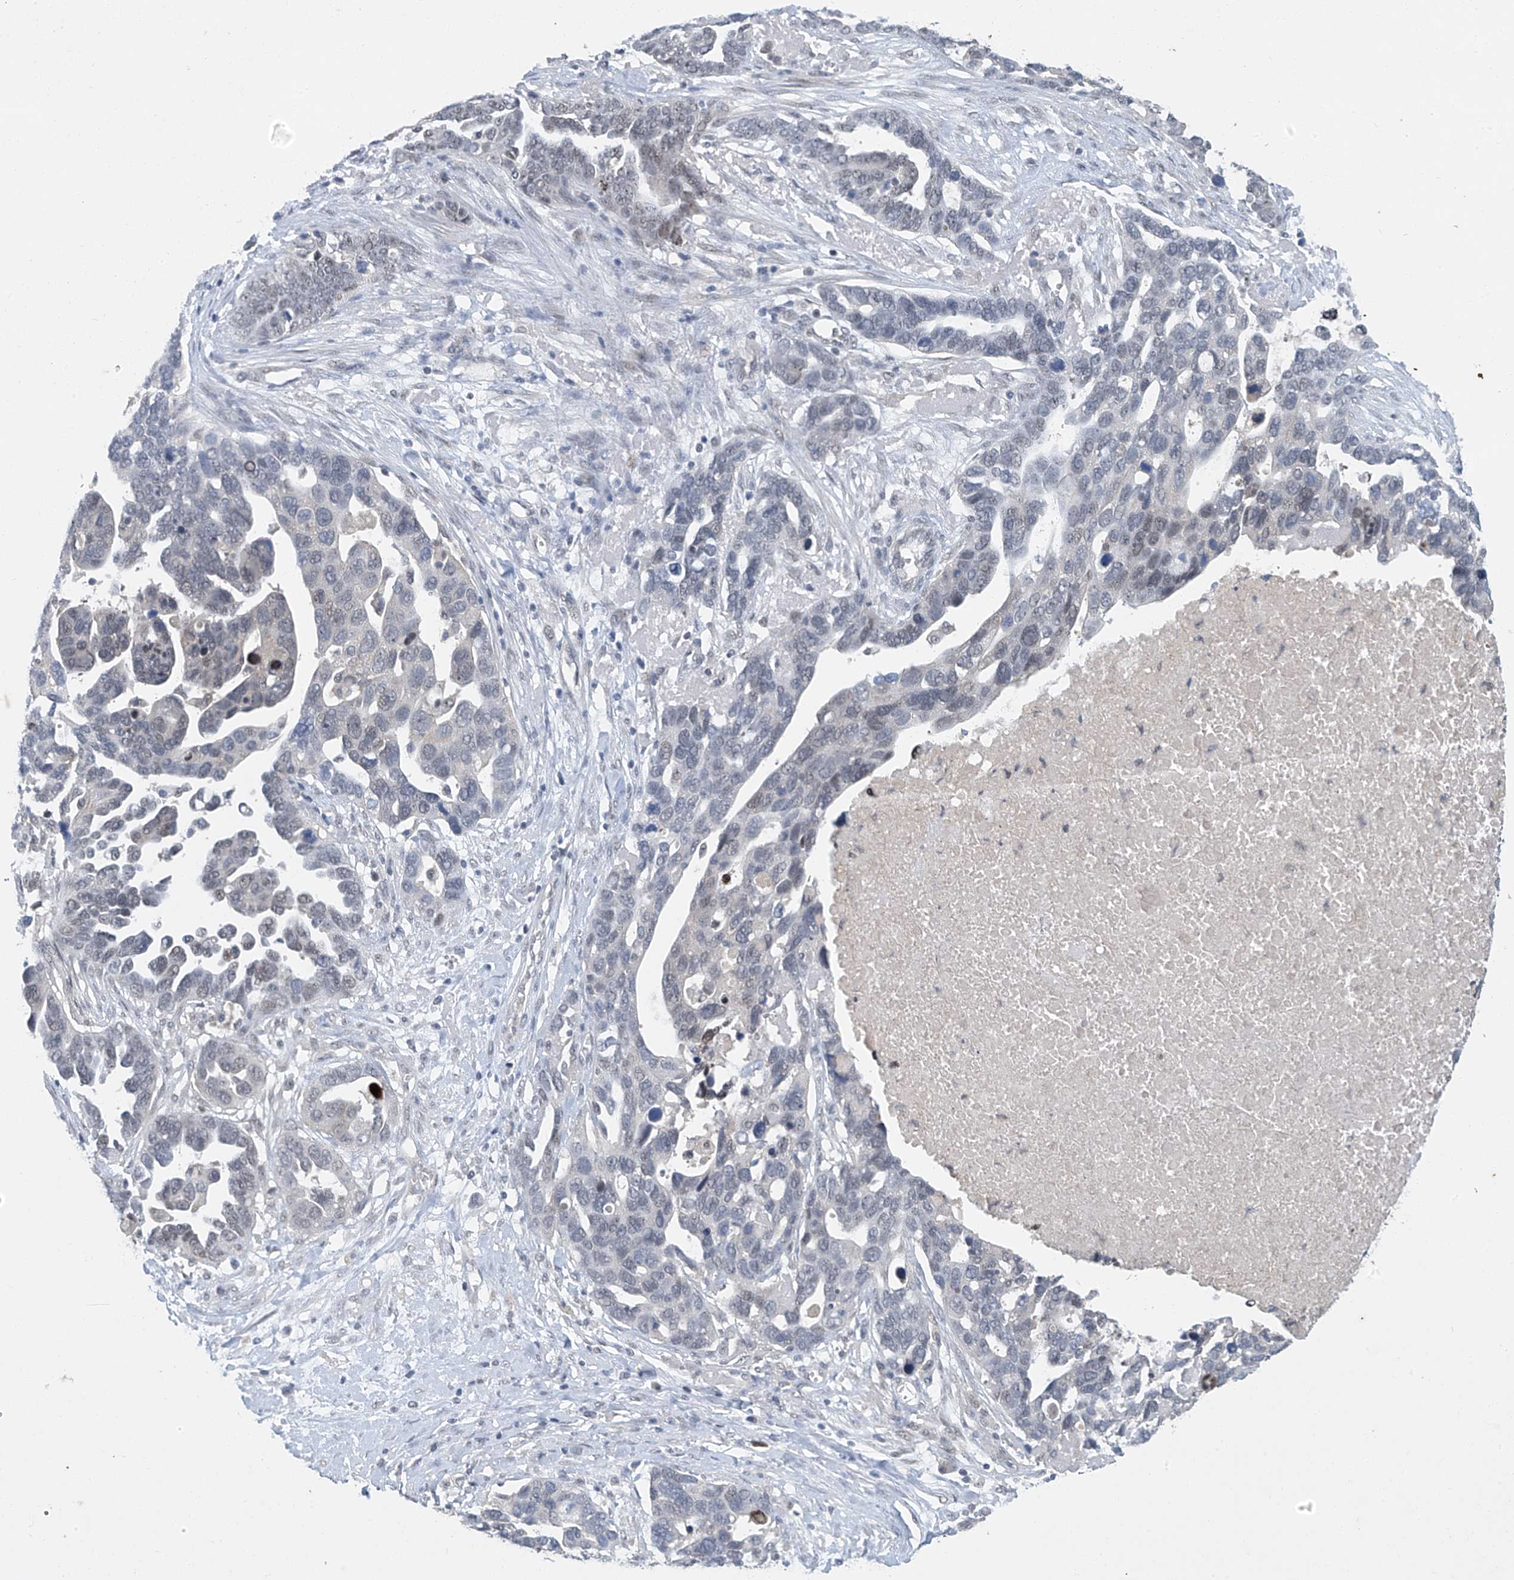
{"staining": {"intensity": "negative", "quantity": "none", "location": "none"}, "tissue": "ovarian cancer", "cell_type": "Tumor cells", "image_type": "cancer", "snomed": [{"axis": "morphology", "description": "Cystadenocarcinoma, serous, NOS"}, {"axis": "topography", "description": "Ovary"}], "caption": "IHC of ovarian cancer (serous cystadenocarcinoma) reveals no positivity in tumor cells.", "gene": "TAF8", "patient": {"sex": "female", "age": 54}}